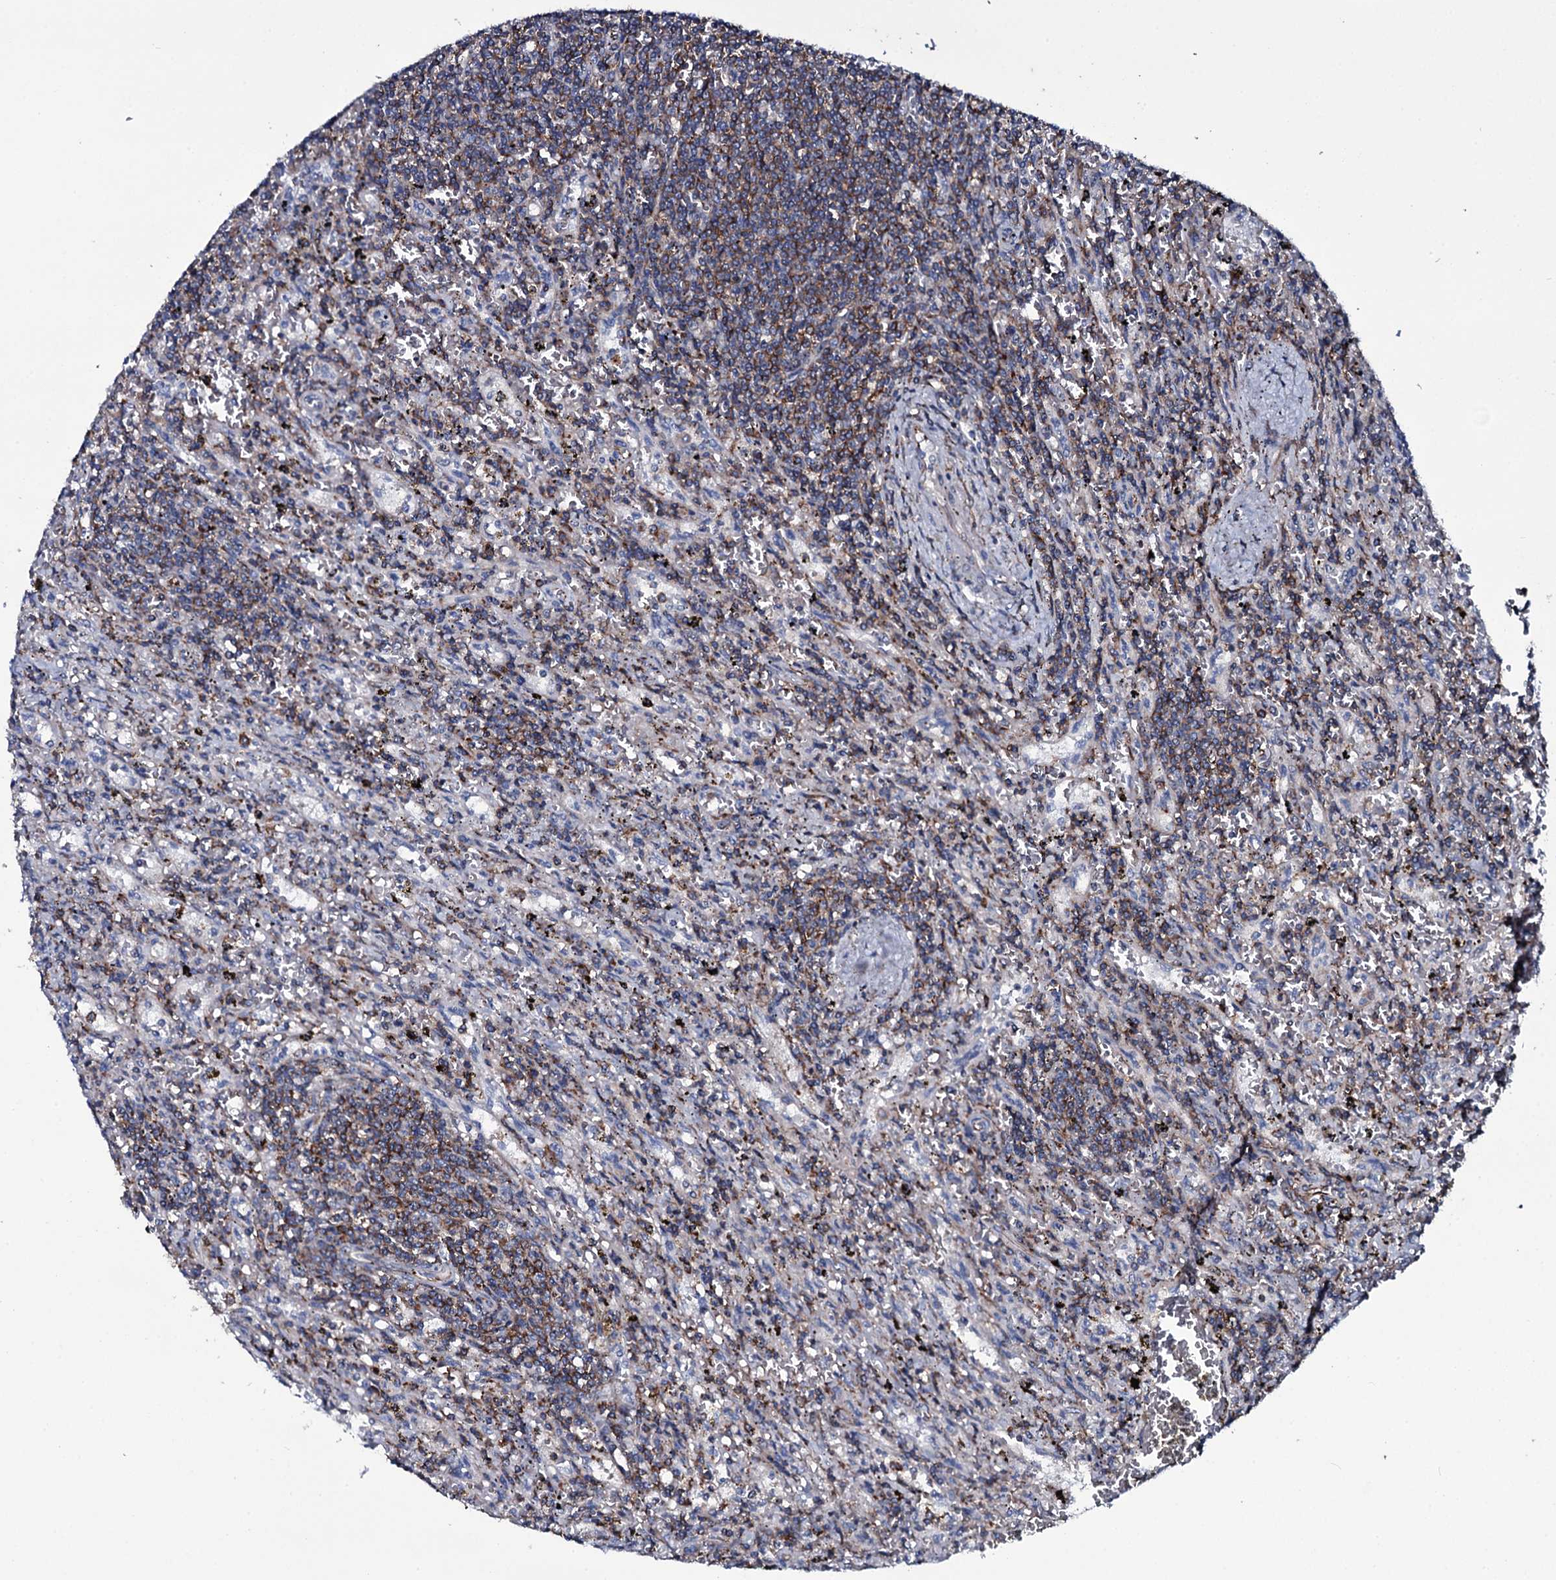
{"staining": {"intensity": "moderate", "quantity": "25%-75%", "location": "cytoplasmic/membranous"}, "tissue": "lymphoma", "cell_type": "Tumor cells", "image_type": "cancer", "snomed": [{"axis": "morphology", "description": "Malignant lymphoma, non-Hodgkin's type, Low grade"}, {"axis": "topography", "description": "Spleen"}], "caption": "The image demonstrates a brown stain indicating the presence of a protein in the cytoplasmic/membranous of tumor cells in lymphoma.", "gene": "VAMP8", "patient": {"sex": "male", "age": 76}}